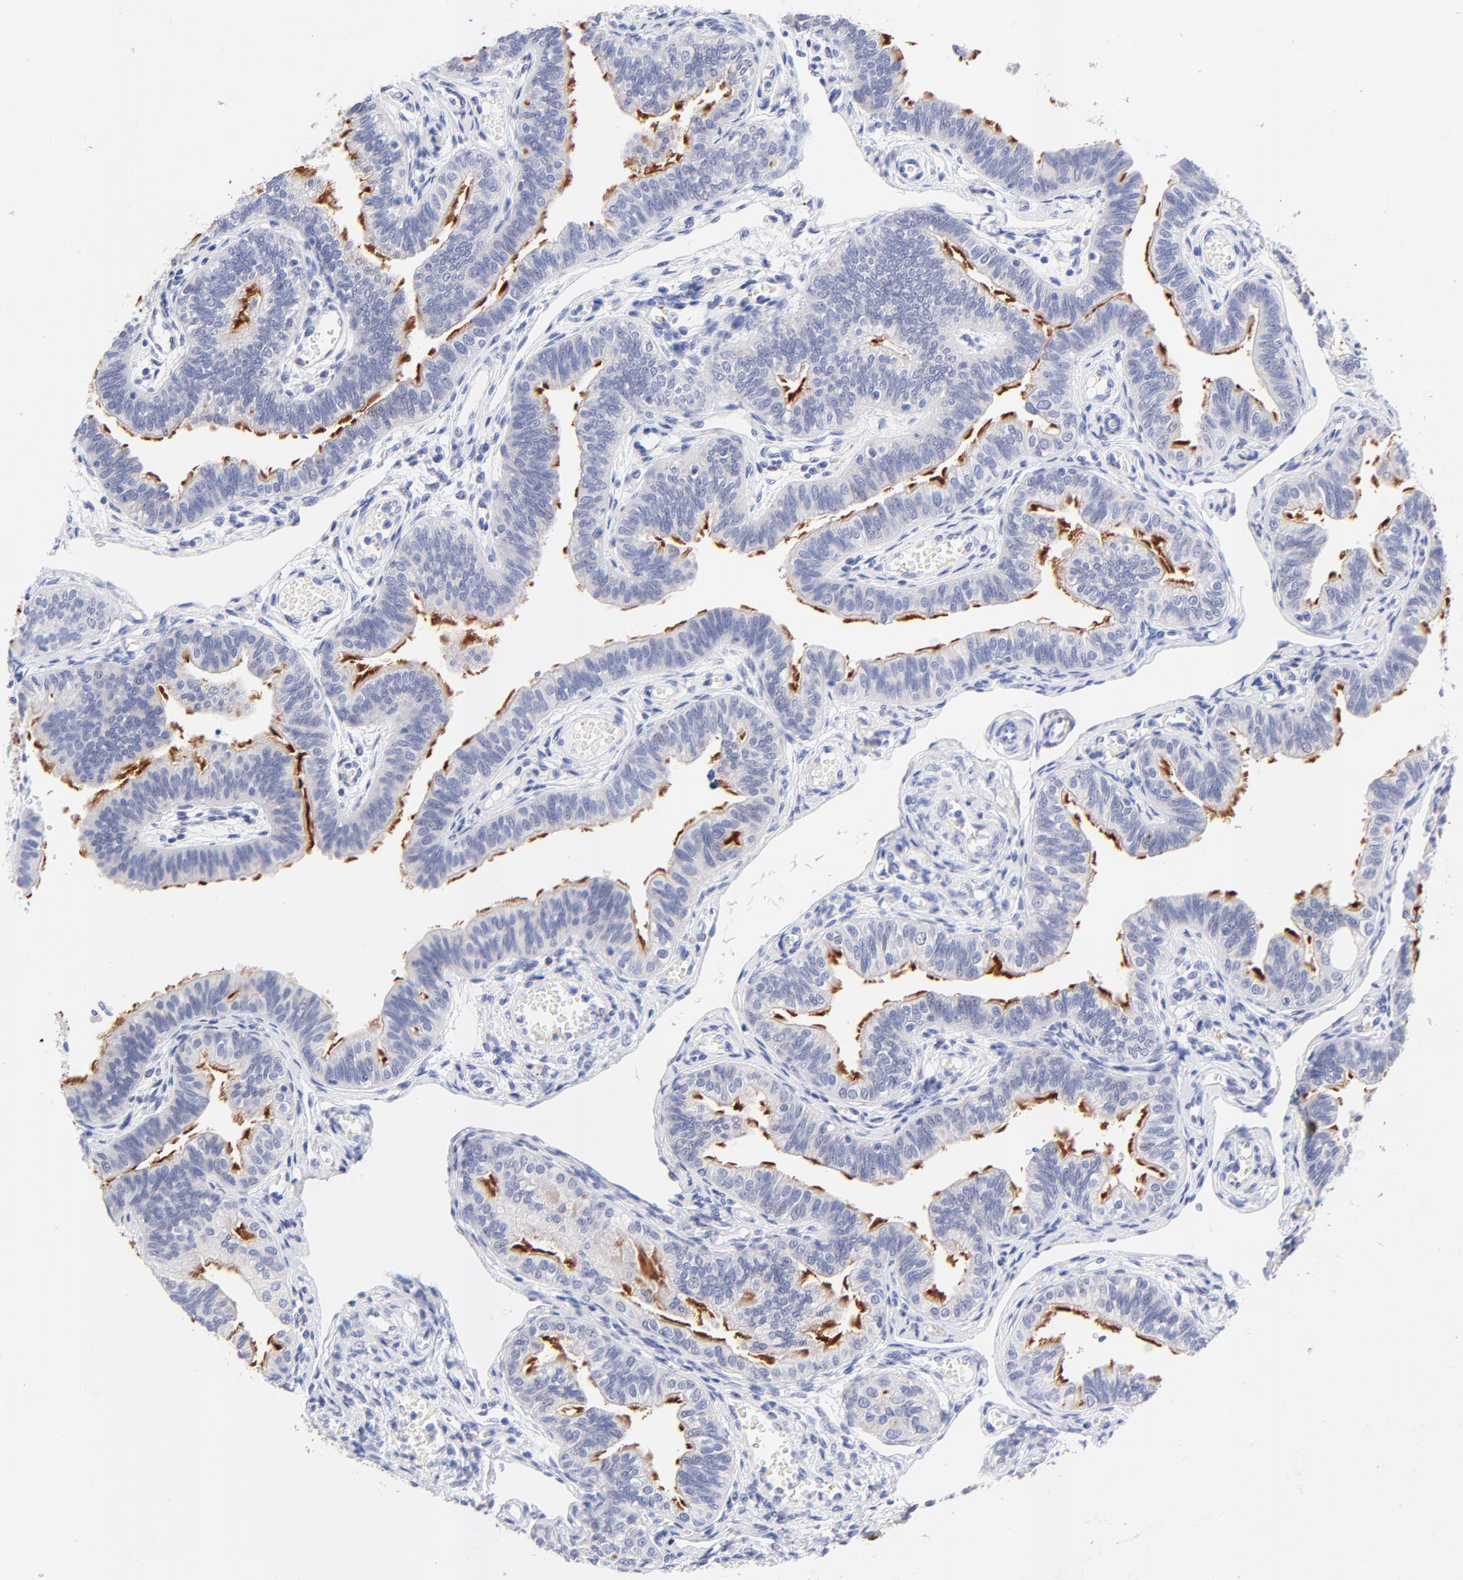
{"staining": {"intensity": "strong", "quantity": ">75%", "location": "cytoplasmic/membranous"}, "tissue": "fallopian tube", "cell_type": "Glandular cells", "image_type": "normal", "snomed": [{"axis": "morphology", "description": "Normal tissue, NOS"}, {"axis": "morphology", "description": "Dermoid, NOS"}, {"axis": "topography", "description": "Fallopian tube"}], "caption": "This is an image of IHC staining of normal fallopian tube, which shows strong positivity in the cytoplasmic/membranous of glandular cells.", "gene": "FAM117B", "patient": {"sex": "female", "age": 33}}